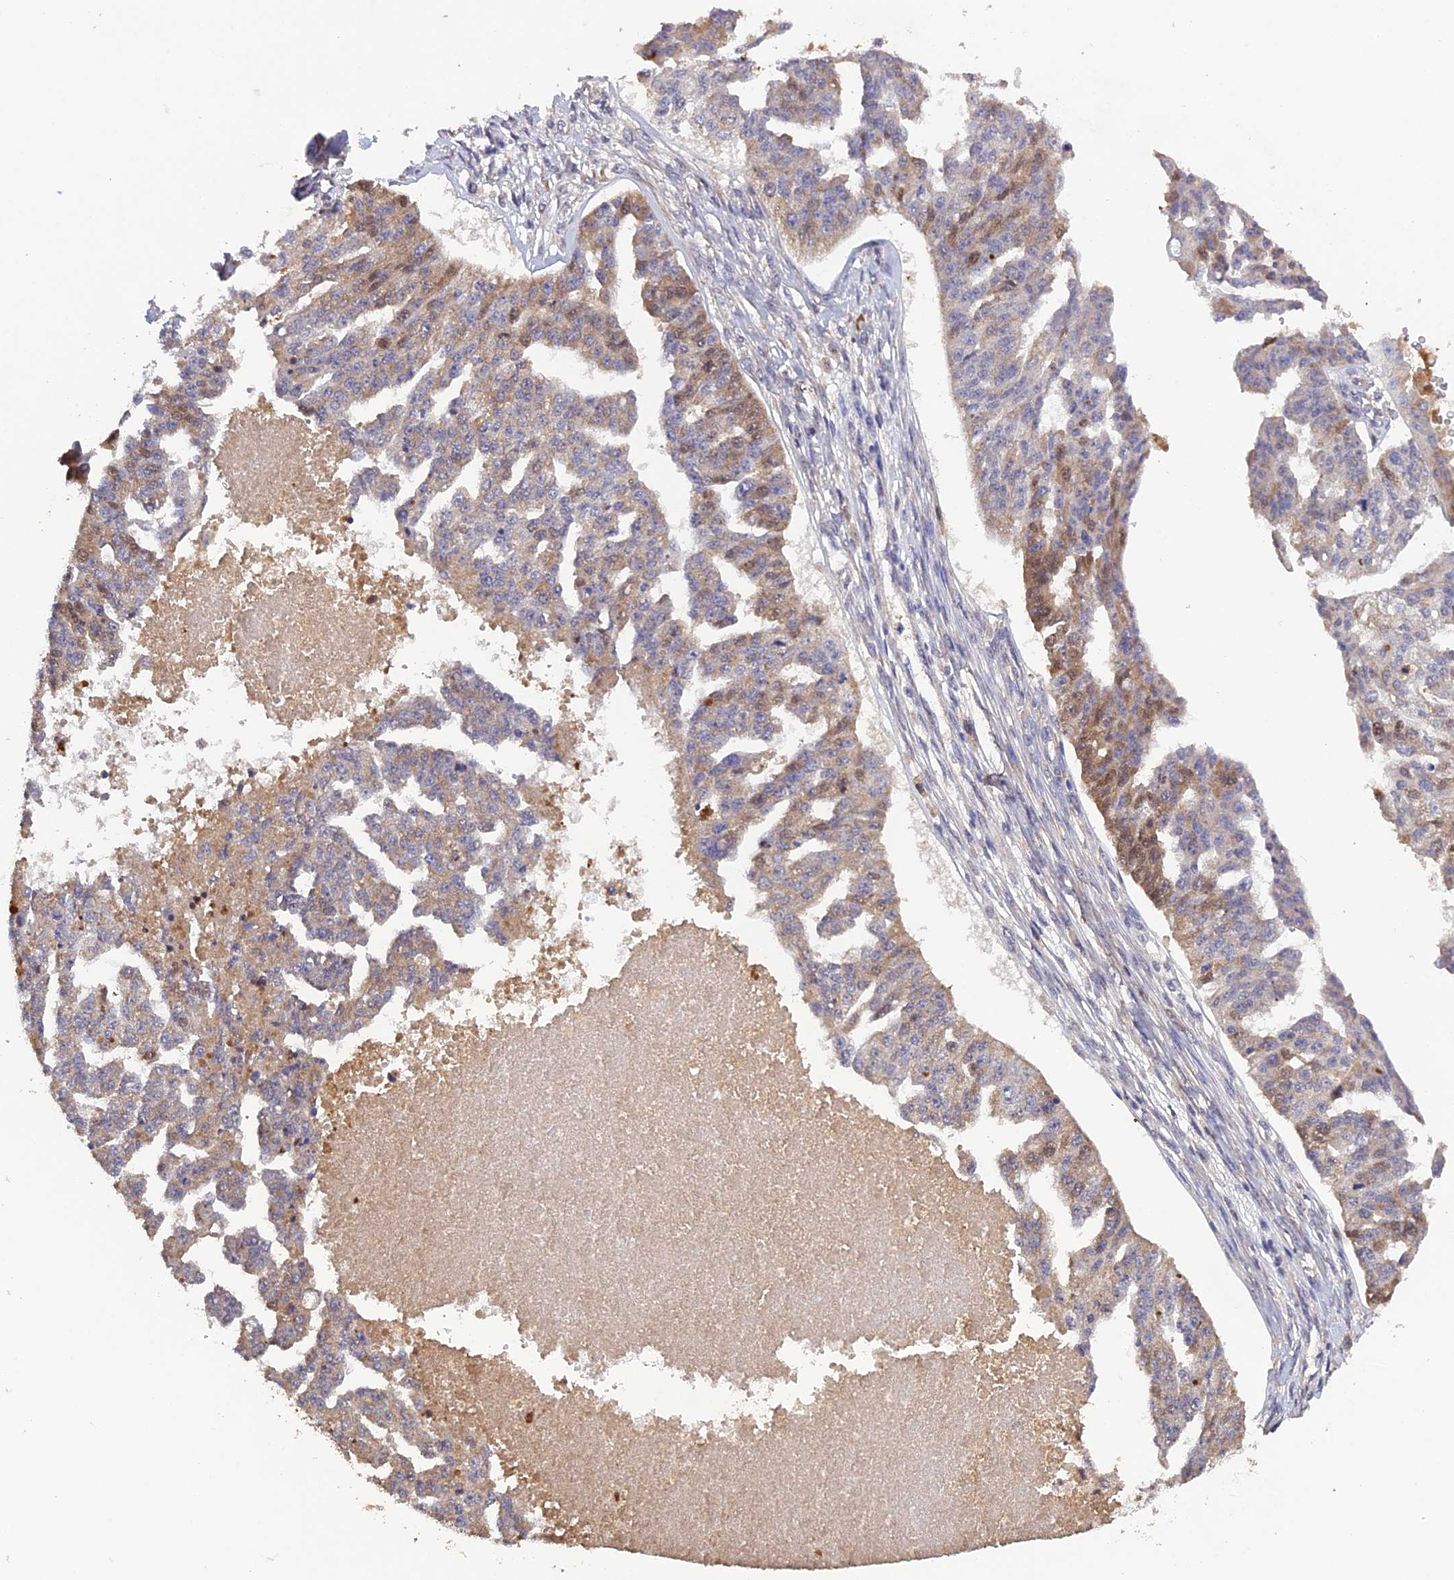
{"staining": {"intensity": "moderate", "quantity": "<25%", "location": "cytoplasmic/membranous"}, "tissue": "ovarian cancer", "cell_type": "Tumor cells", "image_type": "cancer", "snomed": [{"axis": "morphology", "description": "Cystadenocarcinoma, serous, NOS"}, {"axis": "topography", "description": "Ovary"}], "caption": "Human ovarian cancer stained with a protein marker demonstrates moderate staining in tumor cells.", "gene": "SLC39A13", "patient": {"sex": "female", "age": 58}}